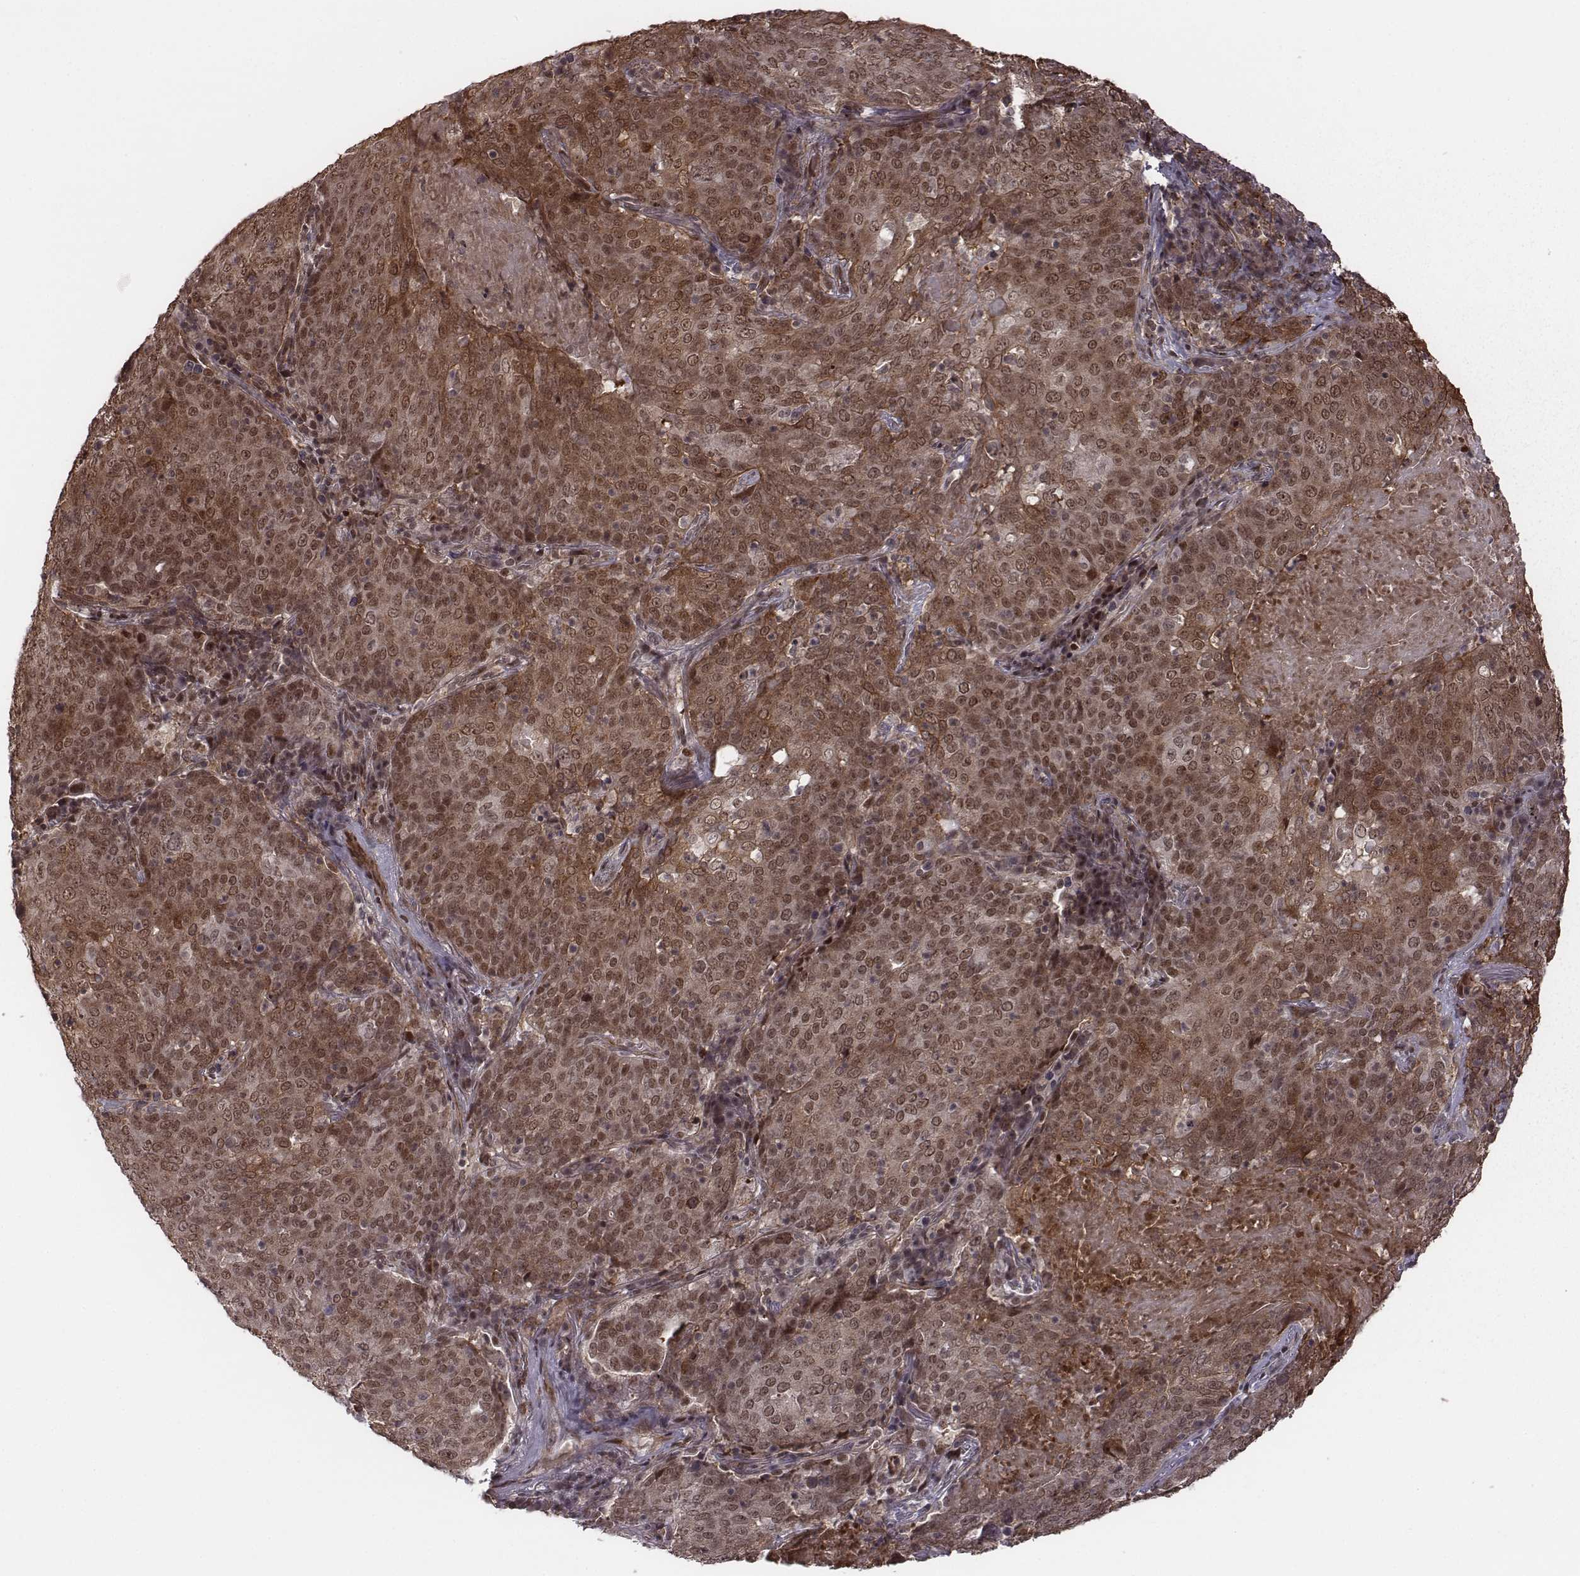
{"staining": {"intensity": "moderate", "quantity": ">75%", "location": "cytoplasmic/membranous,nuclear"}, "tissue": "lung cancer", "cell_type": "Tumor cells", "image_type": "cancer", "snomed": [{"axis": "morphology", "description": "Squamous cell carcinoma, NOS"}, {"axis": "topography", "description": "Lung"}], "caption": "IHC (DAB) staining of human lung cancer (squamous cell carcinoma) exhibits moderate cytoplasmic/membranous and nuclear protein expression in about >75% of tumor cells. (DAB (3,3'-diaminobenzidine) = brown stain, brightfield microscopy at high magnification).", "gene": "RPL3", "patient": {"sex": "male", "age": 82}}